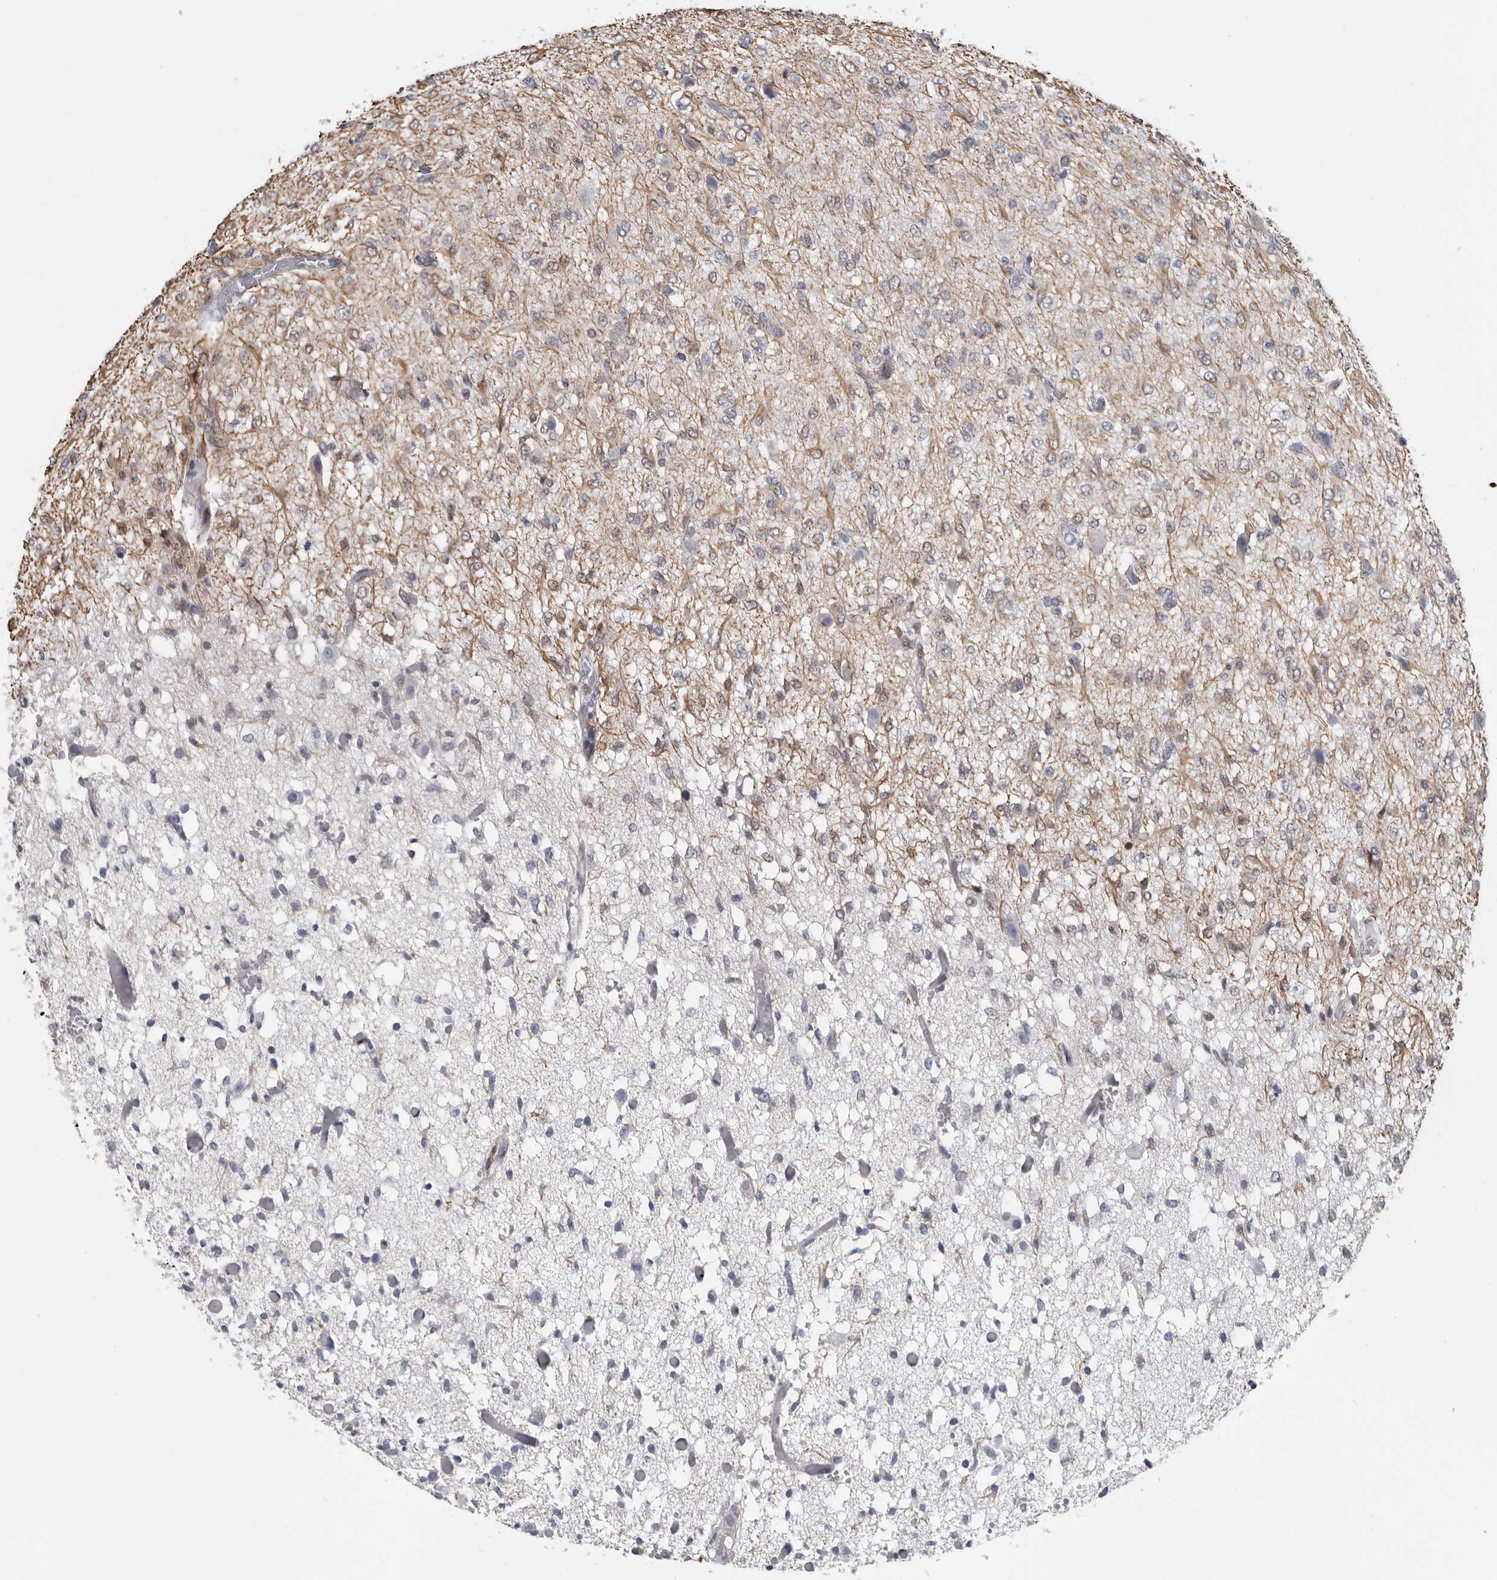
{"staining": {"intensity": "negative", "quantity": "none", "location": "none"}, "tissue": "glioma", "cell_type": "Tumor cells", "image_type": "cancer", "snomed": [{"axis": "morphology", "description": "Glioma, malignant, High grade"}, {"axis": "topography", "description": "Brain"}], "caption": "A high-resolution micrograph shows immunohistochemistry staining of glioma, which exhibits no significant staining in tumor cells.", "gene": "WRAP73", "patient": {"sex": "female", "age": 59}}